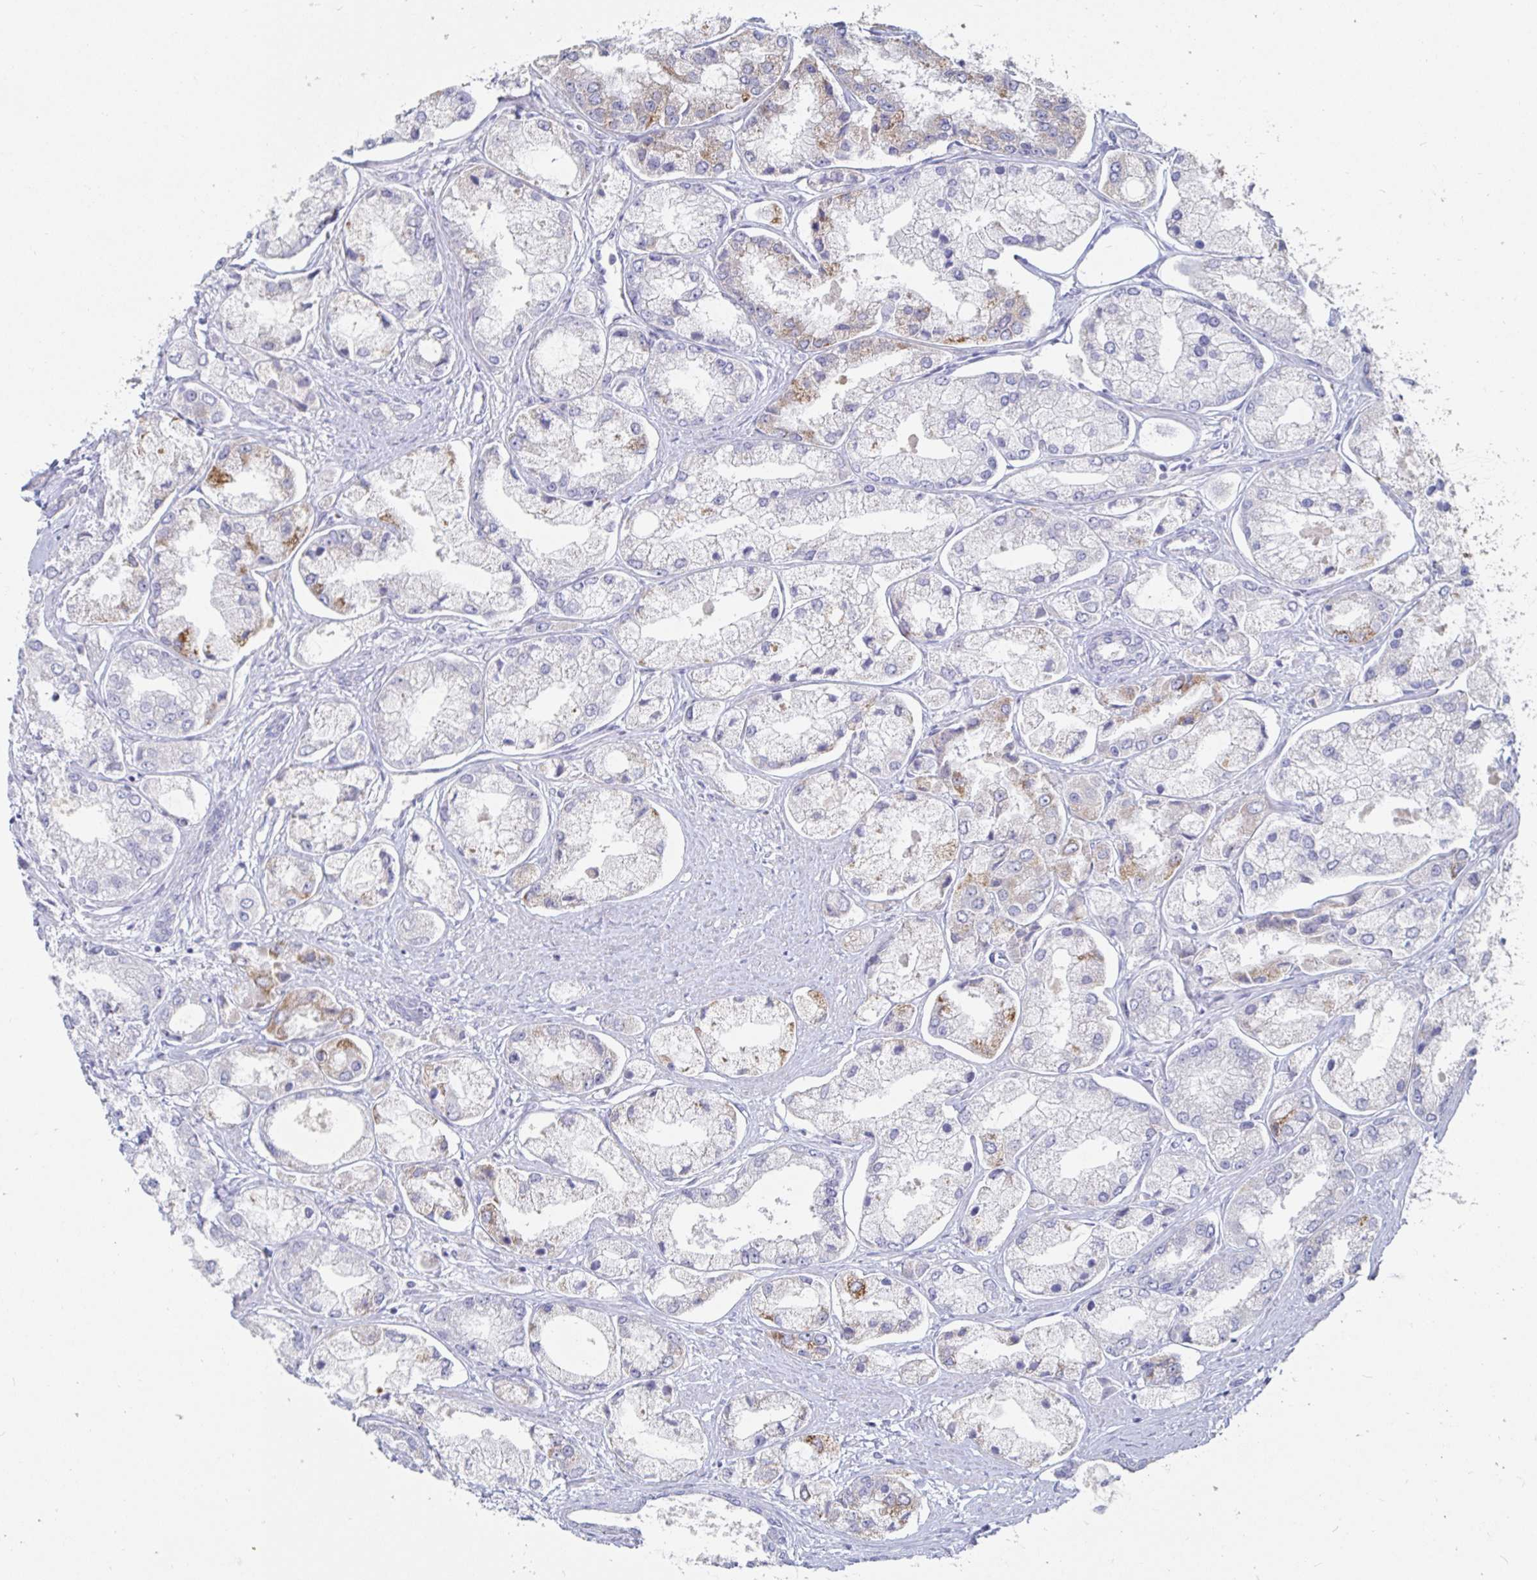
{"staining": {"intensity": "moderate", "quantity": "<25%", "location": "cytoplasmic/membranous"}, "tissue": "prostate cancer", "cell_type": "Tumor cells", "image_type": "cancer", "snomed": [{"axis": "morphology", "description": "Adenocarcinoma, Low grade"}, {"axis": "topography", "description": "Prostate"}], "caption": "This histopathology image exhibits immunohistochemistry staining of prostate low-grade adenocarcinoma, with low moderate cytoplasmic/membranous expression in about <25% of tumor cells.", "gene": "SPPL3", "patient": {"sex": "male", "age": 69}}